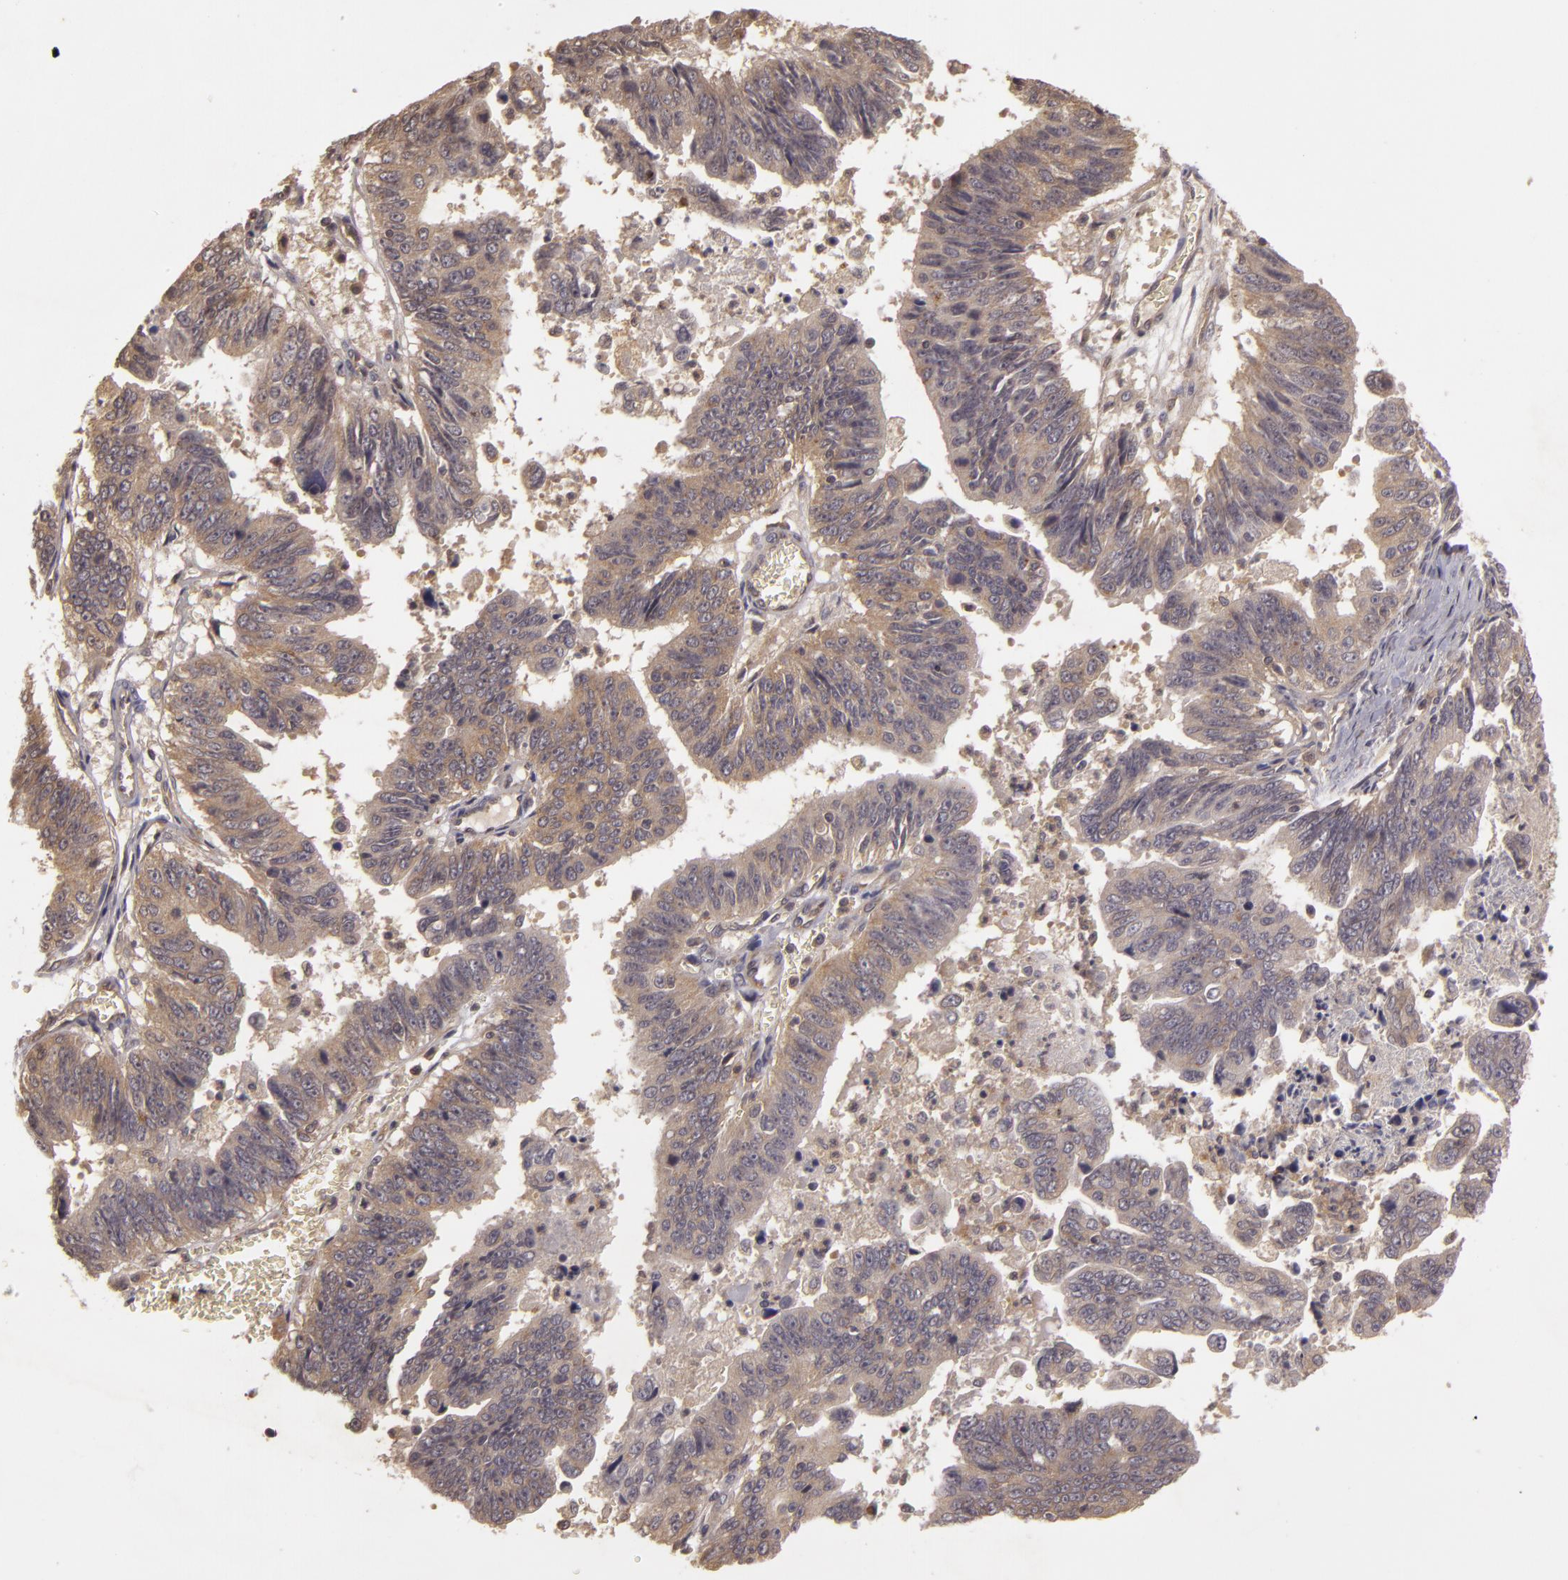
{"staining": {"intensity": "weak", "quantity": ">75%", "location": "cytoplasmic/membranous"}, "tissue": "stomach cancer", "cell_type": "Tumor cells", "image_type": "cancer", "snomed": [{"axis": "morphology", "description": "Adenocarcinoma, NOS"}, {"axis": "topography", "description": "Stomach, upper"}], "caption": "Immunohistochemical staining of stomach cancer (adenocarcinoma) displays low levels of weak cytoplasmic/membranous protein staining in about >75% of tumor cells.", "gene": "HRAS", "patient": {"sex": "female", "age": 50}}